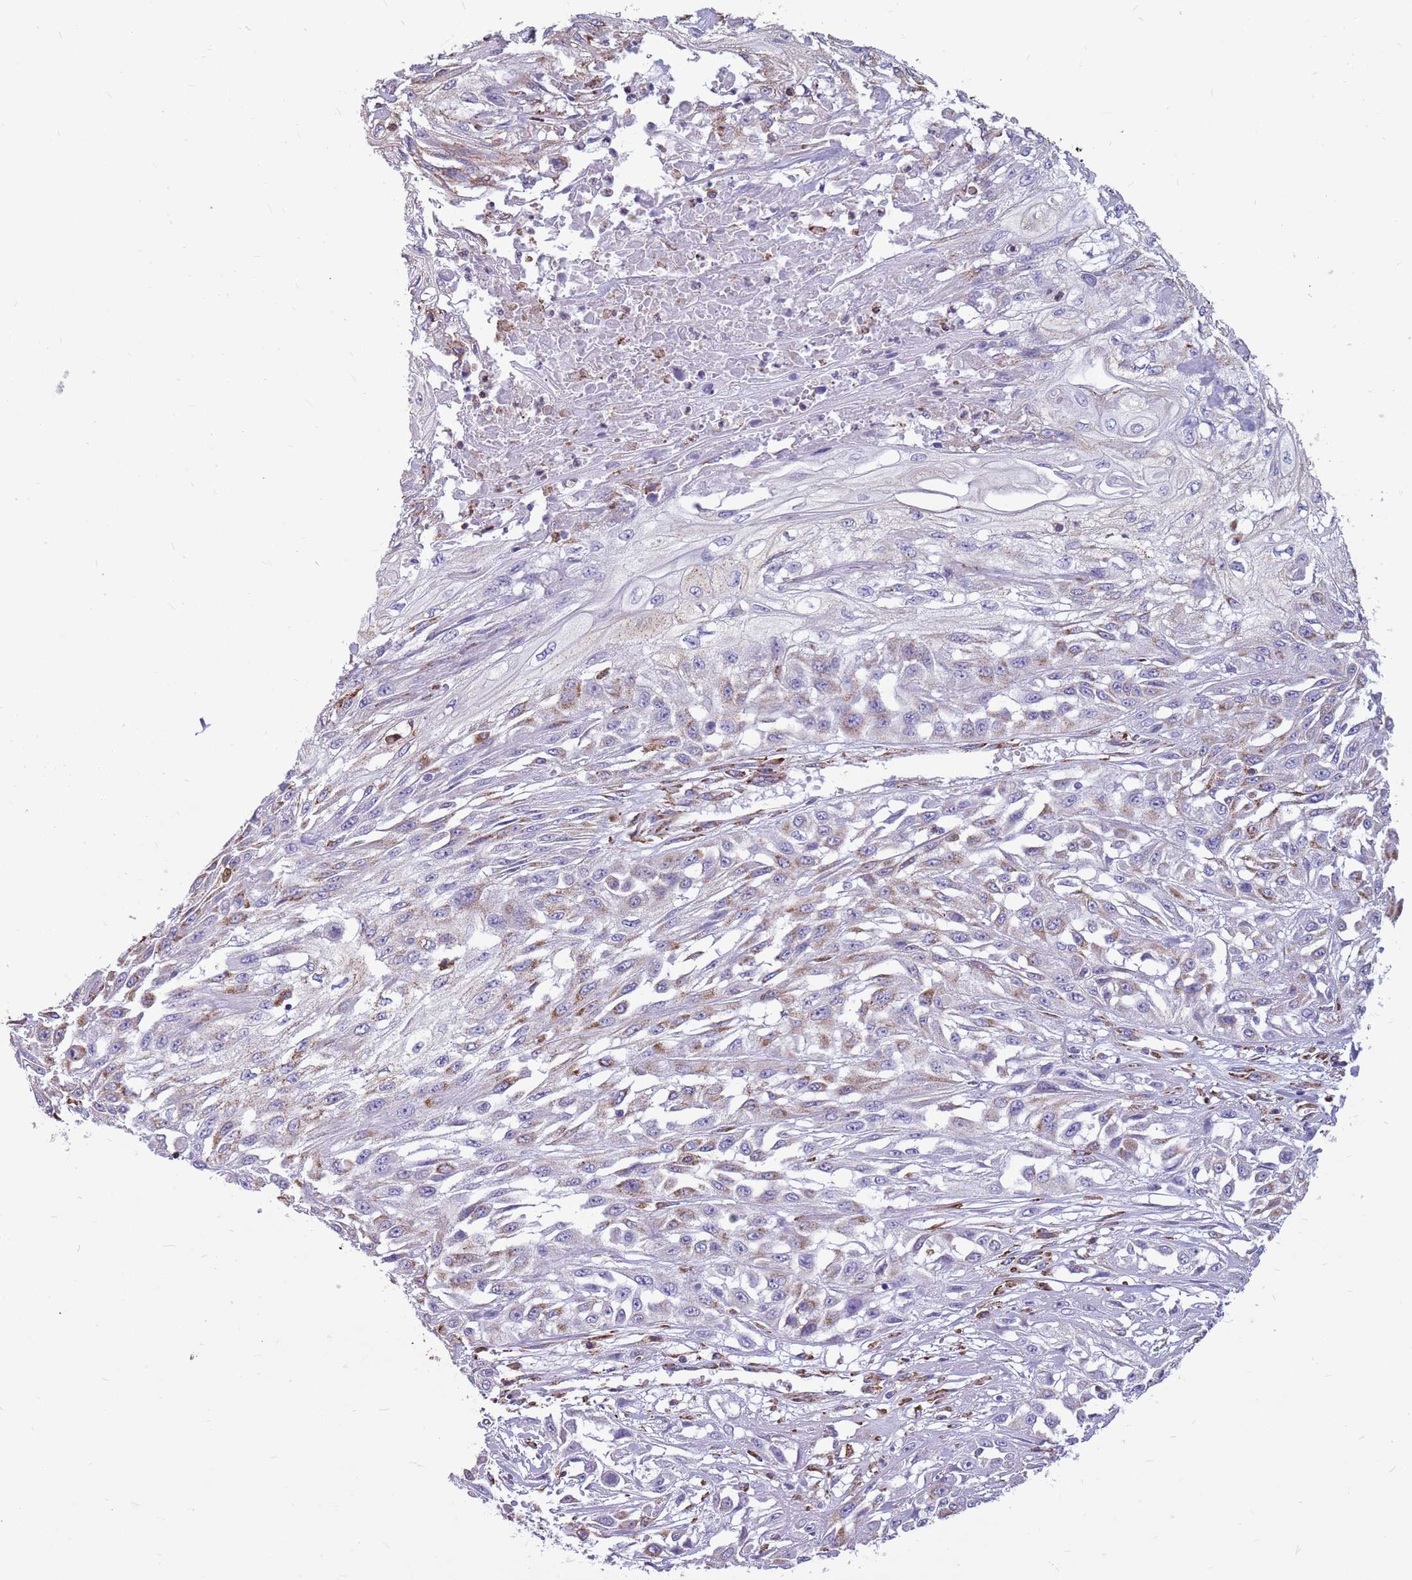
{"staining": {"intensity": "weak", "quantity": "25%-75%", "location": "cytoplasmic/membranous"}, "tissue": "skin cancer", "cell_type": "Tumor cells", "image_type": "cancer", "snomed": [{"axis": "morphology", "description": "Squamous cell carcinoma, NOS"}, {"axis": "morphology", "description": "Squamous cell carcinoma, metastatic, NOS"}, {"axis": "topography", "description": "Skin"}, {"axis": "topography", "description": "Lymph node"}], "caption": "Squamous cell carcinoma (skin) stained with a brown dye reveals weak cytoplasmic/membranous positive positivity in approximately 25%-75% of tumor cells.", "gene": "KCTD19", "patient": {"sex": "male", "age": 75}}